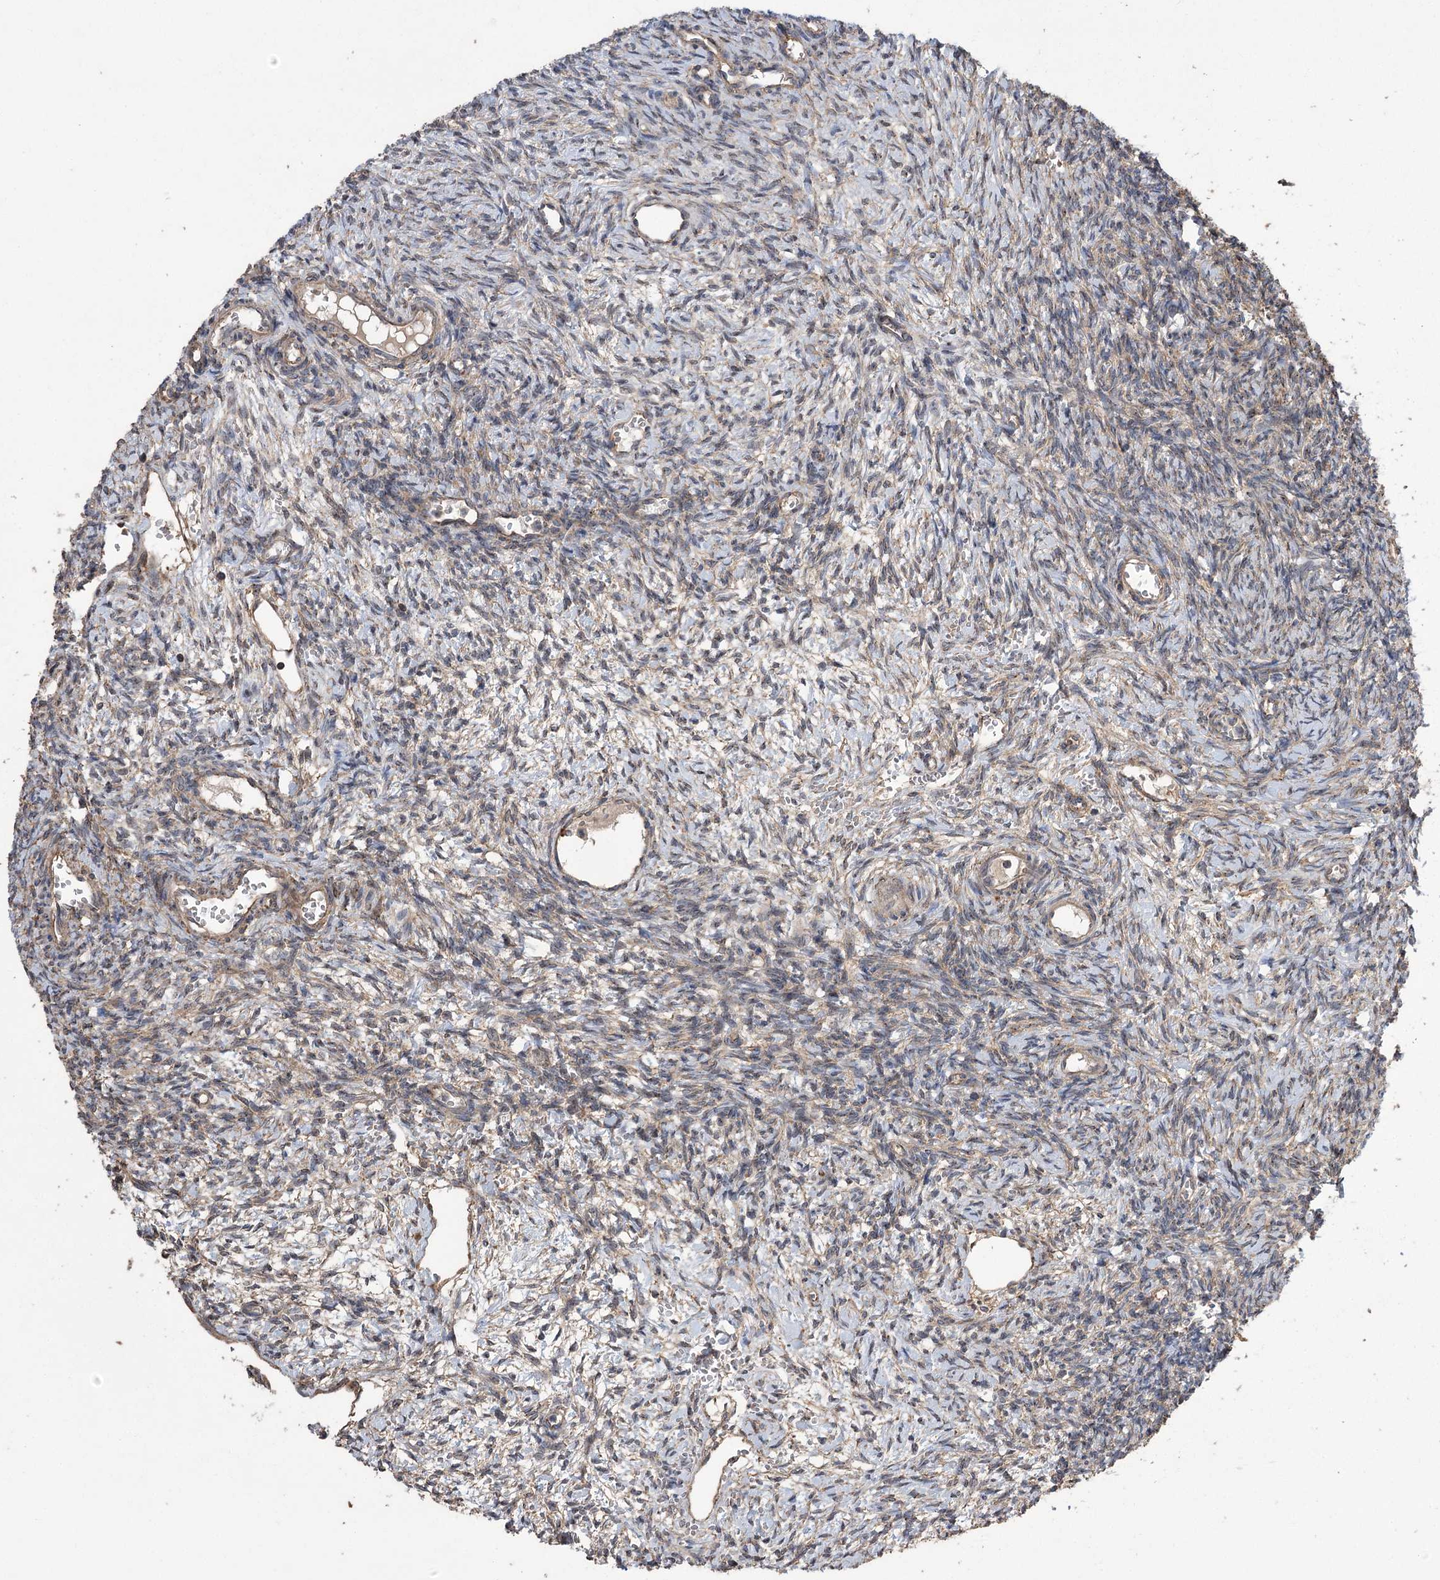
{"staining": {"intensity": "weak", "quantity": "25%-75%", "location": "cytoplasmic/membranous"}, "tissue": "ovary", "cell_type": "Ovarian stroma cells", "image_type": "normal", "snomed": [{"axis": "morphology", "description": "Normal tissue, NOS"}, {"axis": "topography", "description": "Ovary"}], "caption": "A brown stain labels weak cytoplasmic/membranous staining of a protein in ovarian stroma cells of benign ovary.", "gene": "PRSS53", "patient": {"sex": "female", "age": 39}}